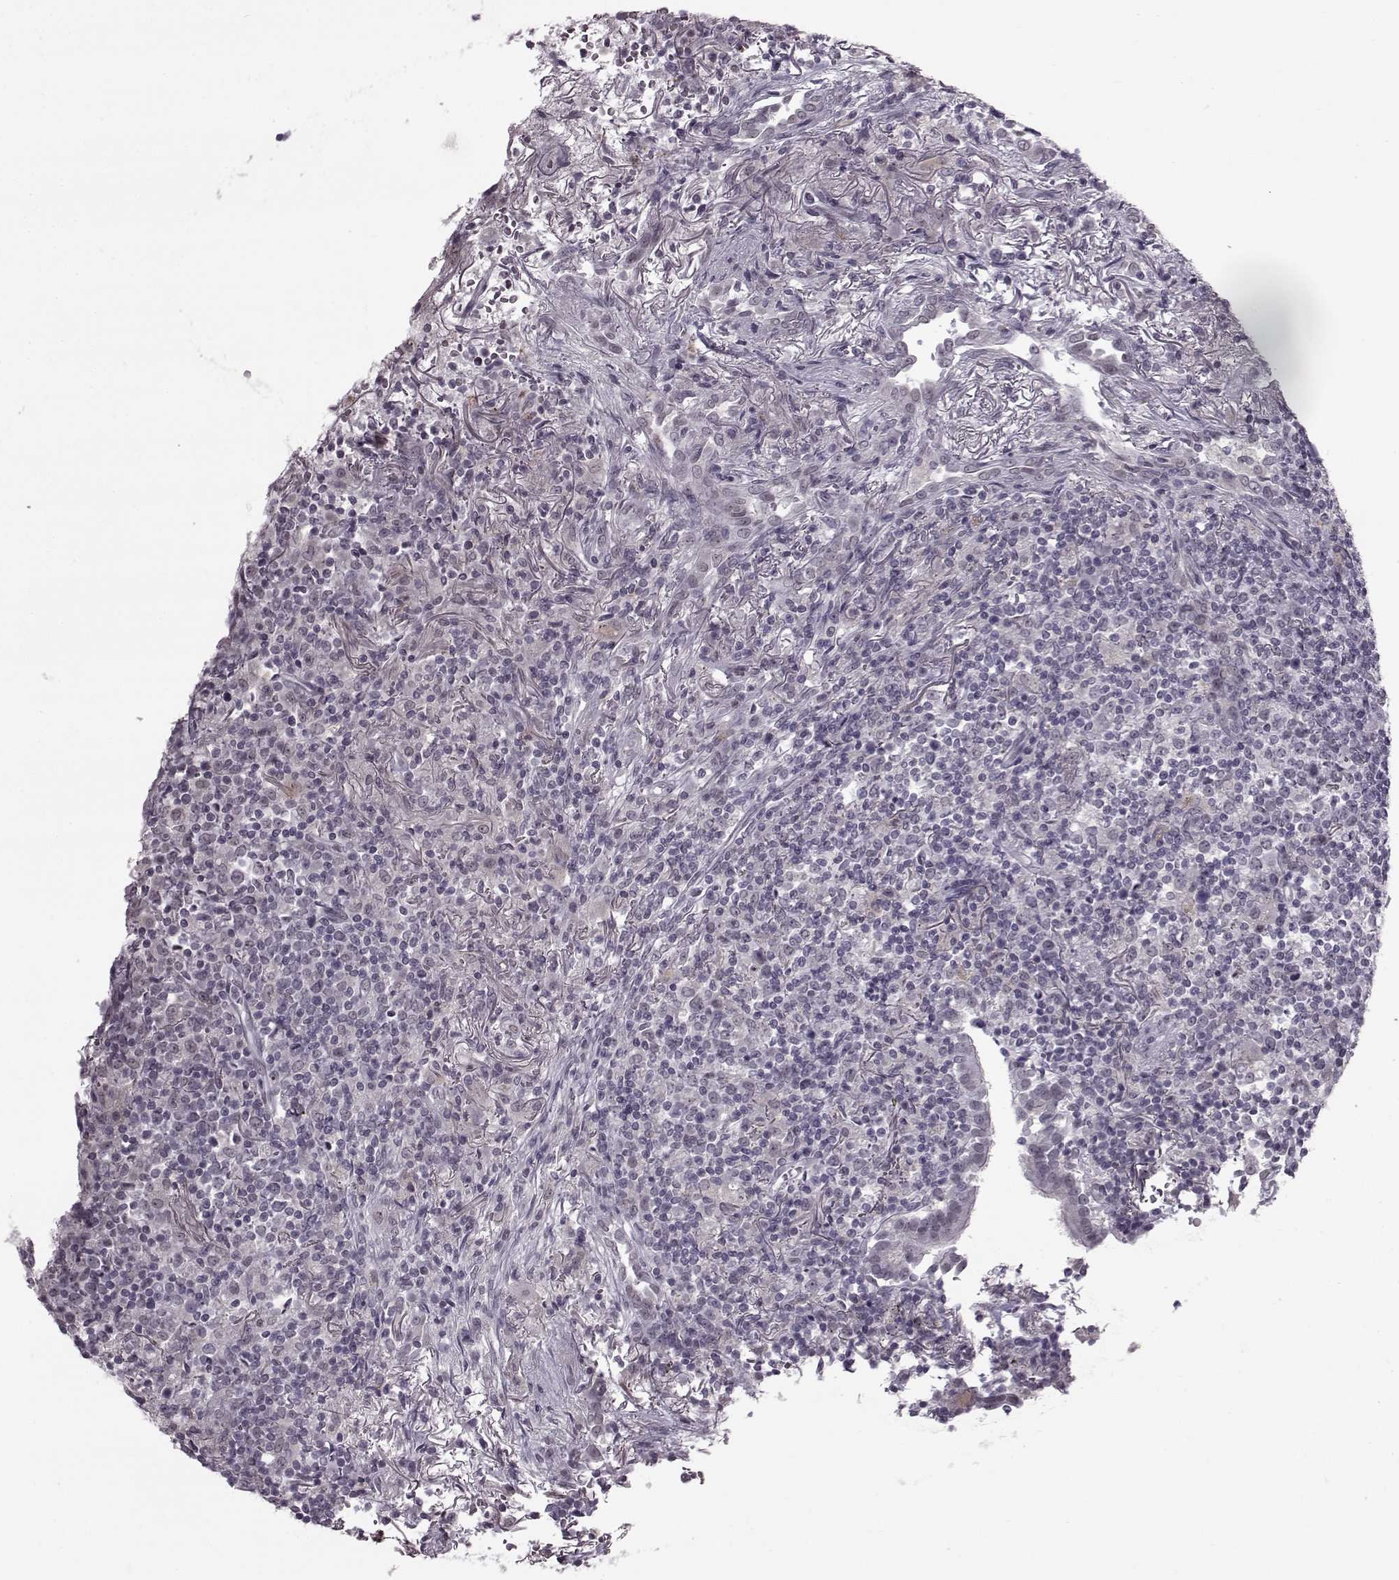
{"staining": {"intensity": "negative", "quantity": "none", "location": "none"}, "tissue": "lymphoma", "cell_type": "Tumor cells", "image_type": "cancer", "snomed": [{"axis": "morphology", "description": "Malignant lymphoma, non-Hodgkin's type, High grade"}, {"axis": "topography", "description": "Lung"}], "caption": "A high-resolution micrograph shows immunohistochemistry (IHC) staining of lymphoma, which exhibits no significant positivity in tumor cells. The staining is performed using DAB (3,3'-diaminobenzidine) brown chromogen with nuclei counter-stained in using hematoxylin.", "gene": "SLC28A2", "patient": {"sex": "male", "age": 79}}